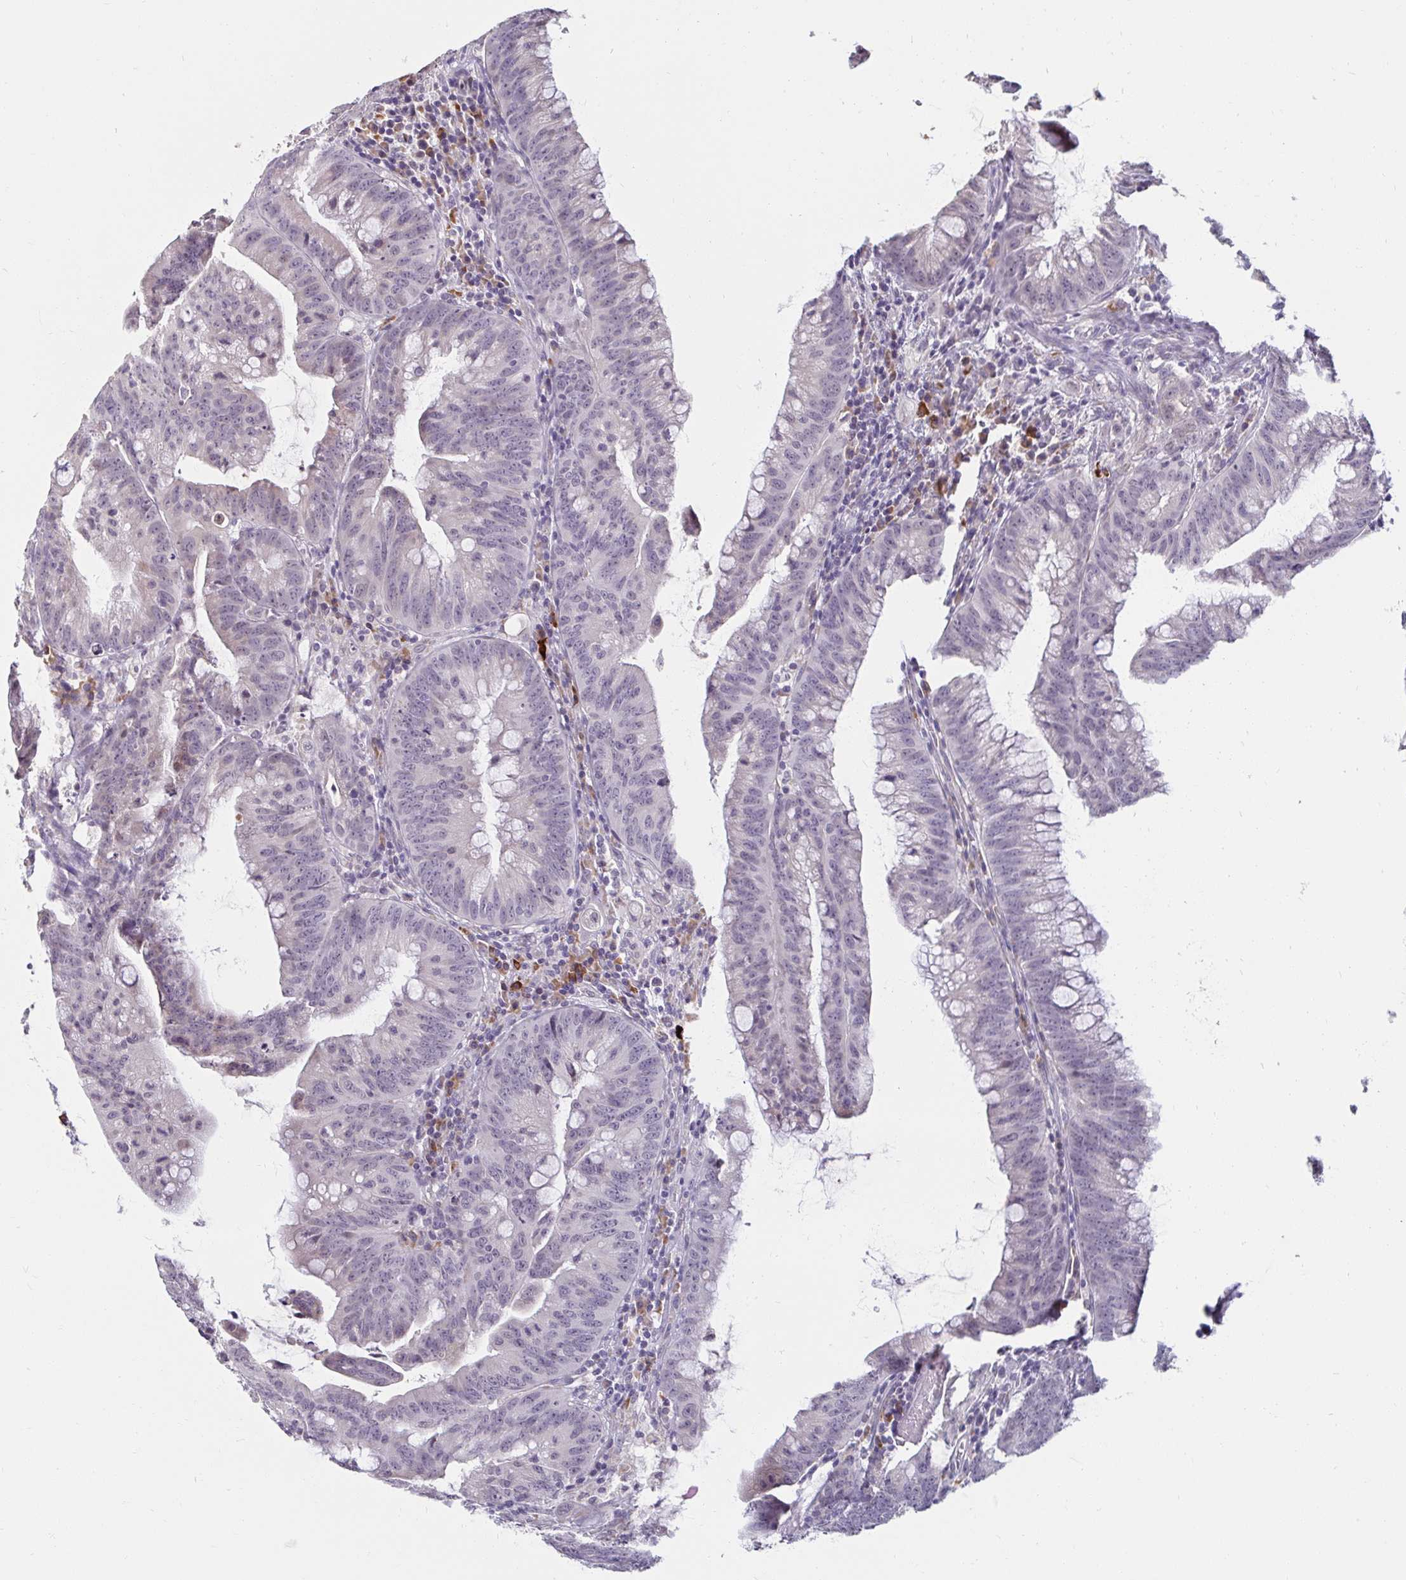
{"staining": {"intensity": "negative", "quantity": "none", "location": "none"}, "tissue": "colorectal cancer", "cell_type": "Tumor cells", "image_type": "cancer", "snomed": [{"axis": "morphology", "description": "Adenocarcinoma, NOS"}, {"axis": "topography", "description": "Colon"}], "caption": "IHC of colorectal cancer reveals no positivity in tumor cells. Nuclei are stained in blue.", "gene": "DDN", "patient": {"sex": "male", "age": 62}}